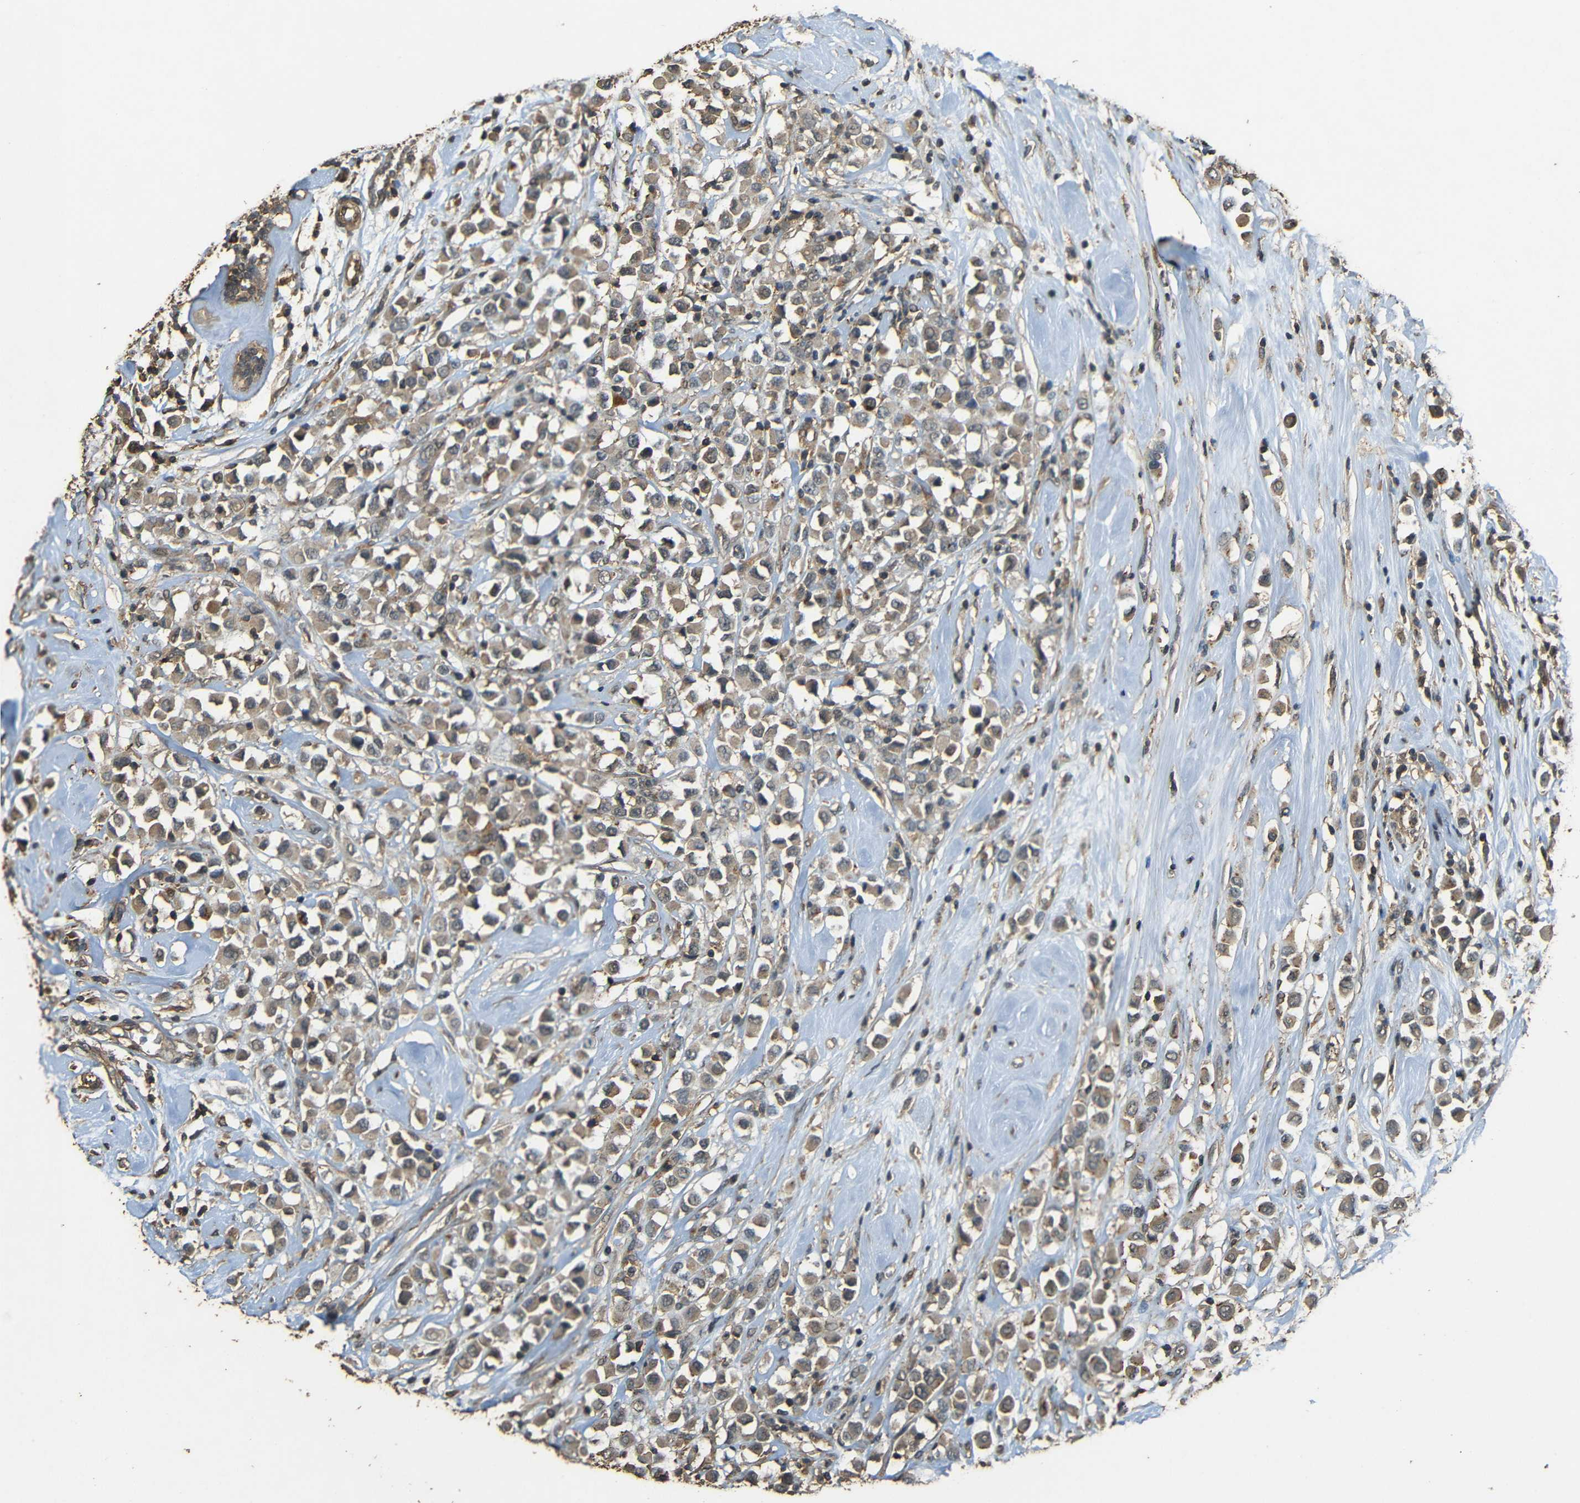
{"staining": {"intensity": "weak", "quantity": ">75%", "location": "cytoplasmic/membranous"}, "tissue": "breast cancer", "cell_type": "Tumor cells", "image_type": "cancer", "snomed": [{"axis": "morphology", "description": "Duct carcinoma"}, {"axis": "topography", "description": "Breast"}], "caption": "IHC image of invasive ductal carcinoma (breast) stained for a protein (brown), which exhibits low levels of weak cytoplasmic/membranous expression in approximately >75% of tumor cells.", "gene": "PDE5A", "patient": {"sex": "female", "age": 61}}